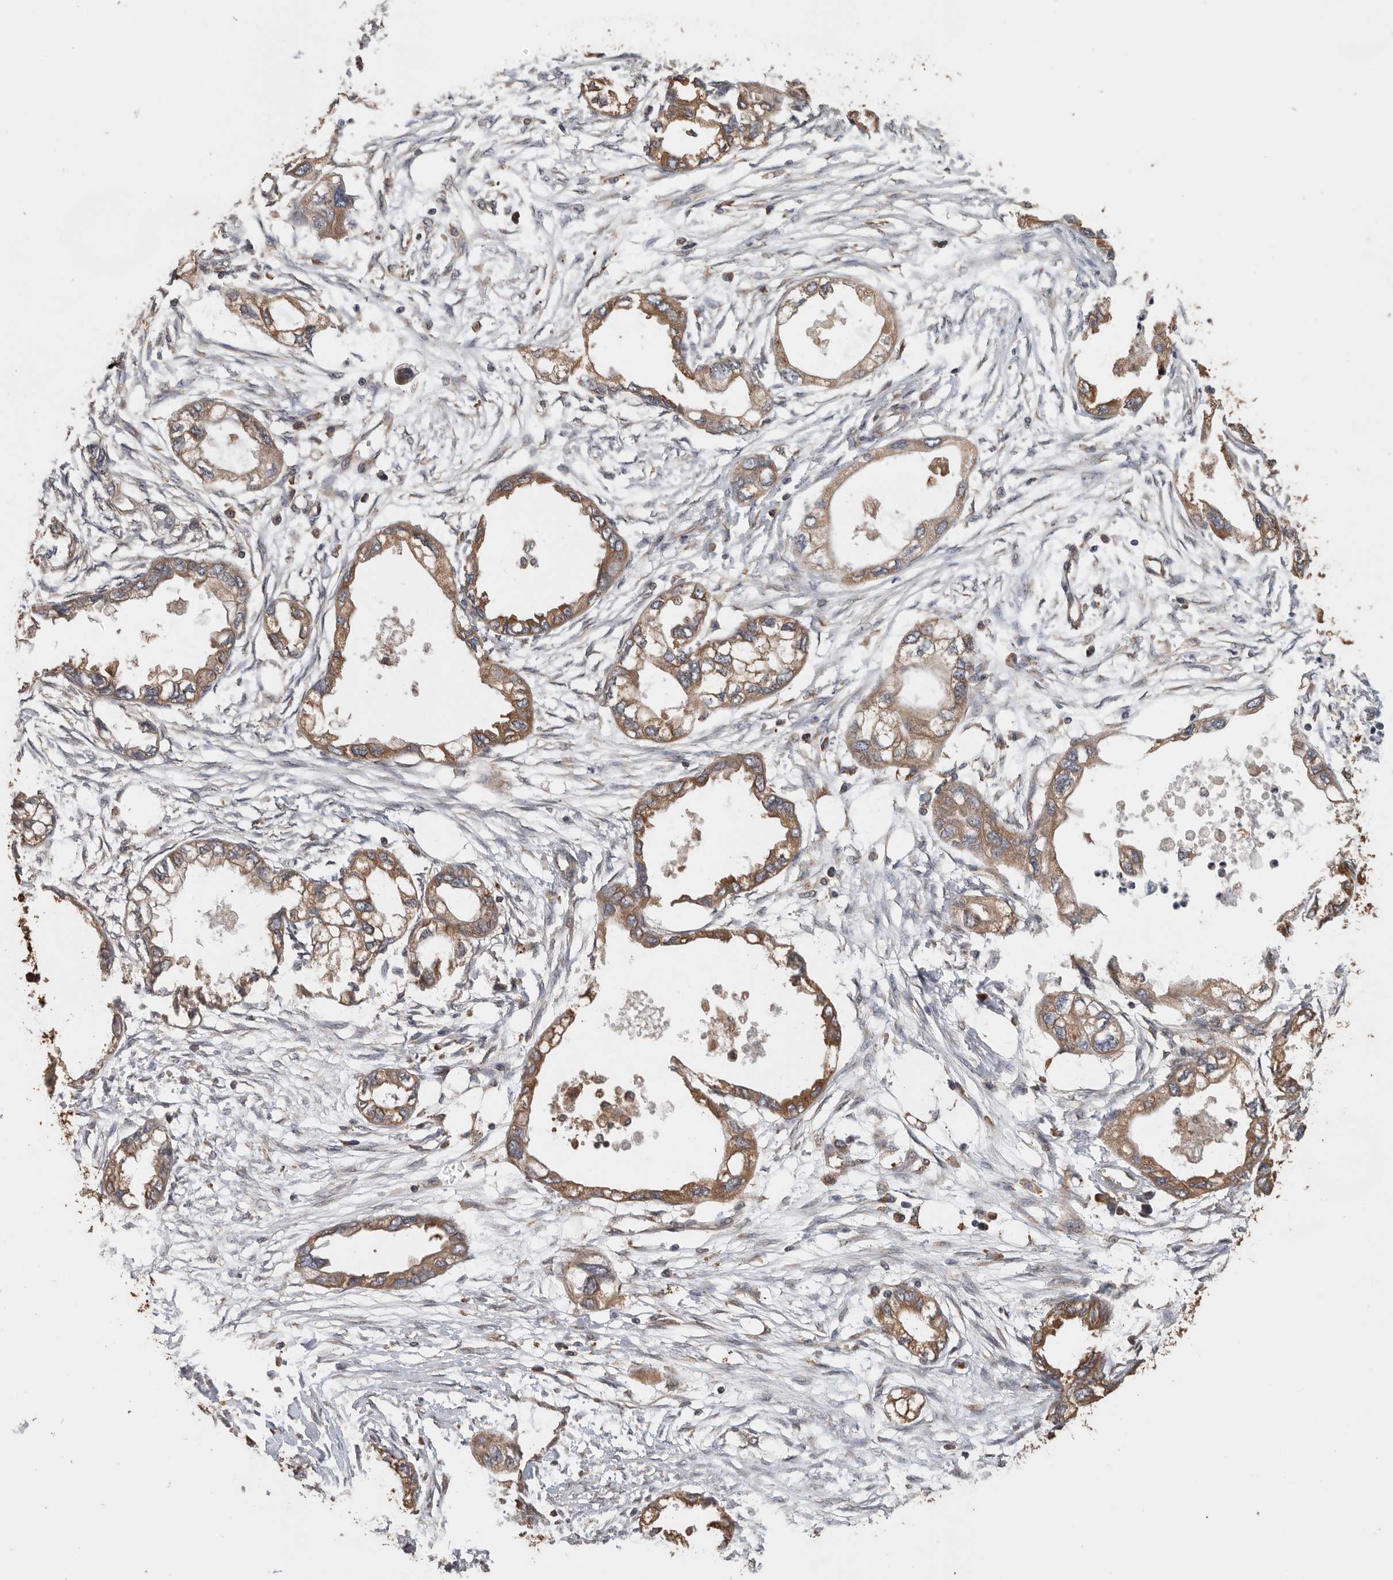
{"staining": {"intensity": "moderate", "quantity": ">75%", "location": "cytoplasmic/membranous"}, "tissue": "endometrial cancer", "cell_type": "Tumor cells", "image_type": "cancer", "snomed": [{"axis": "morphology", "description": "Adenocarcinoma, NOS"}, {"axis": "morphology", "description": "Adenocarcinoma, metastatic, NOS"}, {"axis": "topography", "description": "Adipose tissue"}, {"axis": "topography", "description": "Endometrium"}], "caption": "Metastatic adenocarcinoma (endometrial) tissue exhibits moderate cytoplasmic/membranous expression in about >75% of tumor cells, visualized by immunohistochemistry.", "gene": "CCT8", "patient": {"sex": "female", "age": 67}}